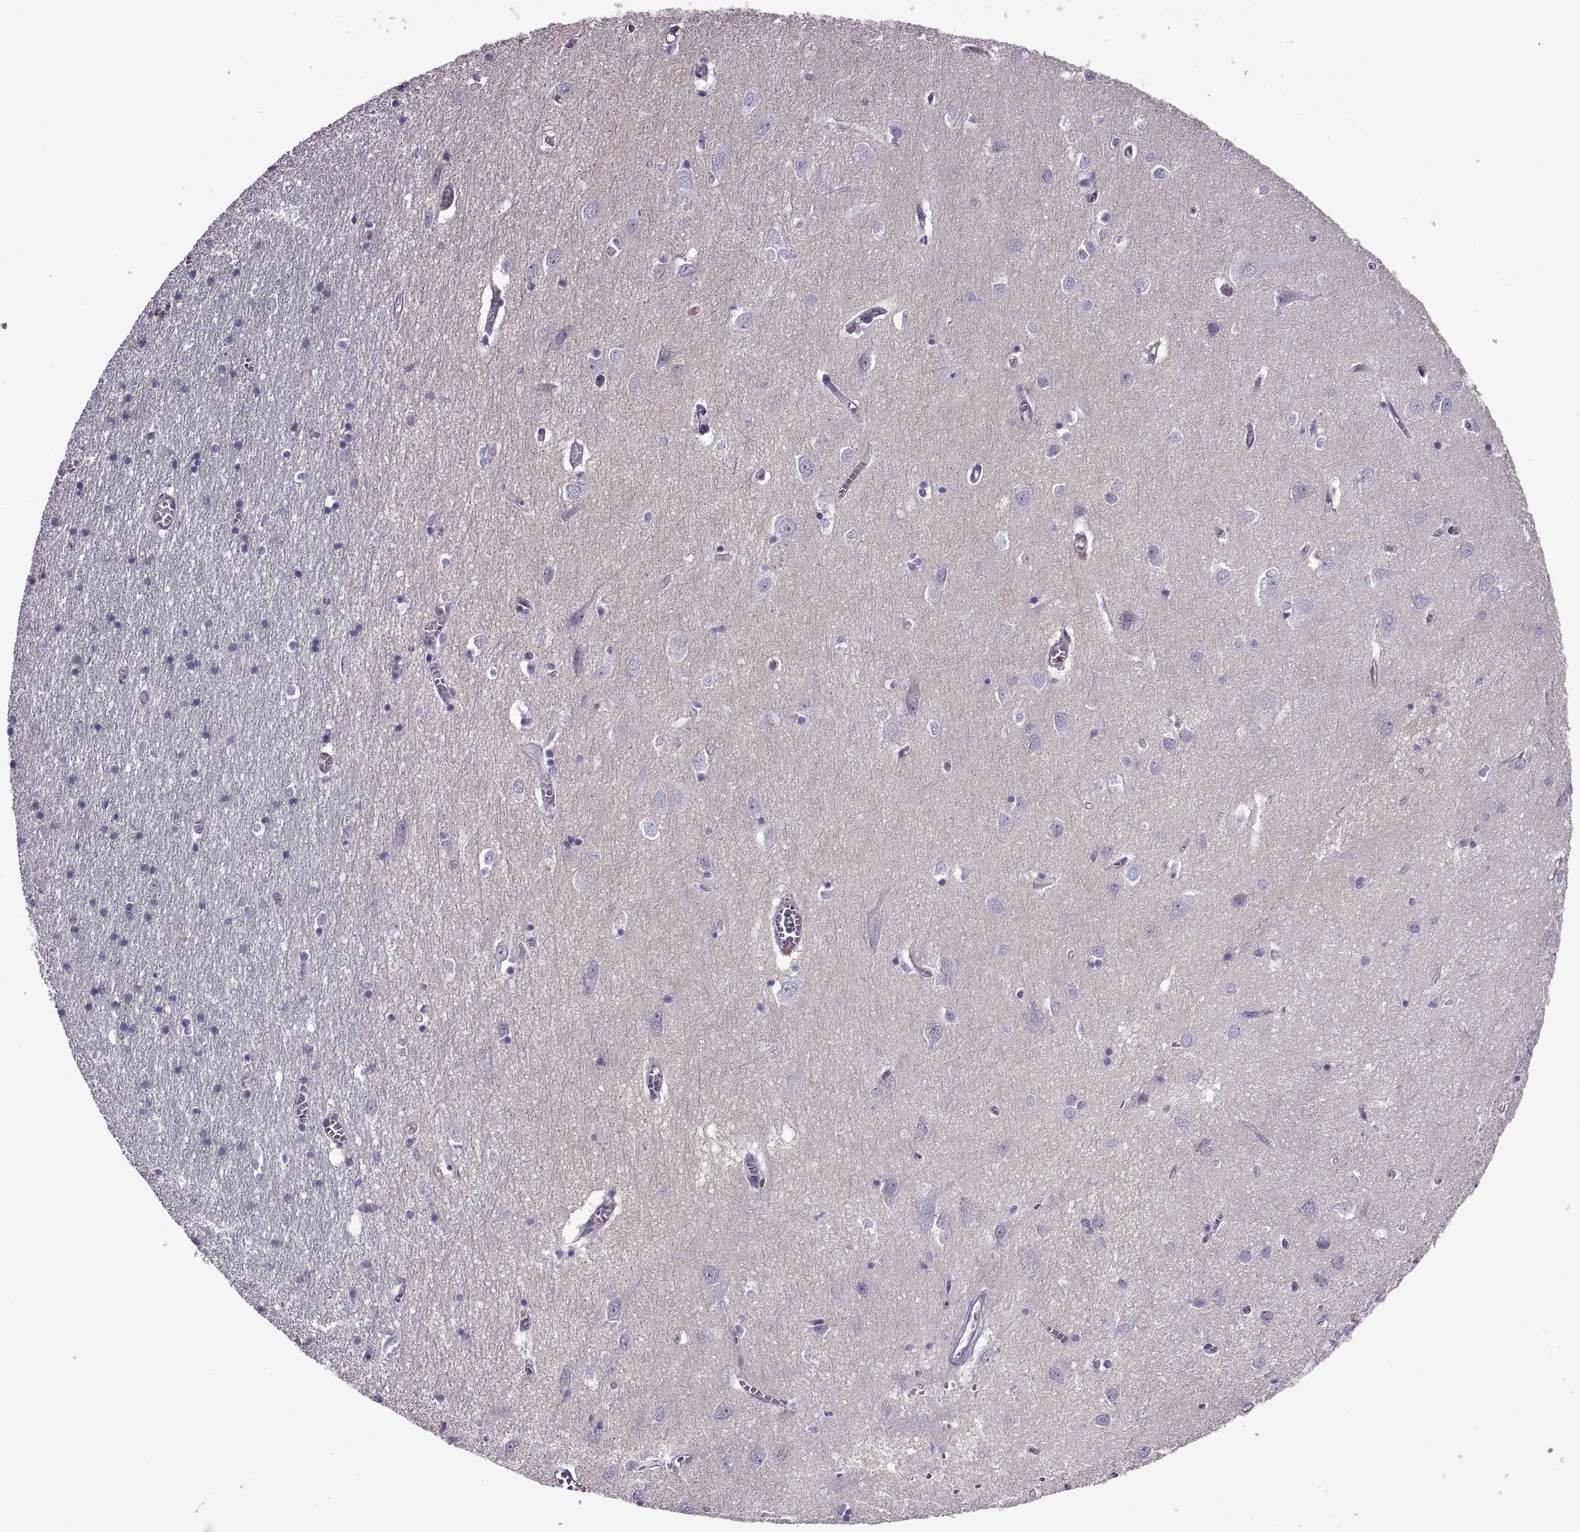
{"staining": {"intensity": "negative", "quantity": "none", "location": "none"}, "tissue": "cerebral cortex", "cell_type": "Endothelial cells", "image_type": "normal", "snomed": [{"axis": "morphology", "description": "Normal tissue, NOS"}, {"axis": "topography", "description": "Cerebral cortex"}], "caption": "Cerebral cortex stained for a protein using immunohistochemistry demonstrates no positivity endothelial cells.", "gene": "SLC2A14", "patient": {"sex": "male", "age": 70}}